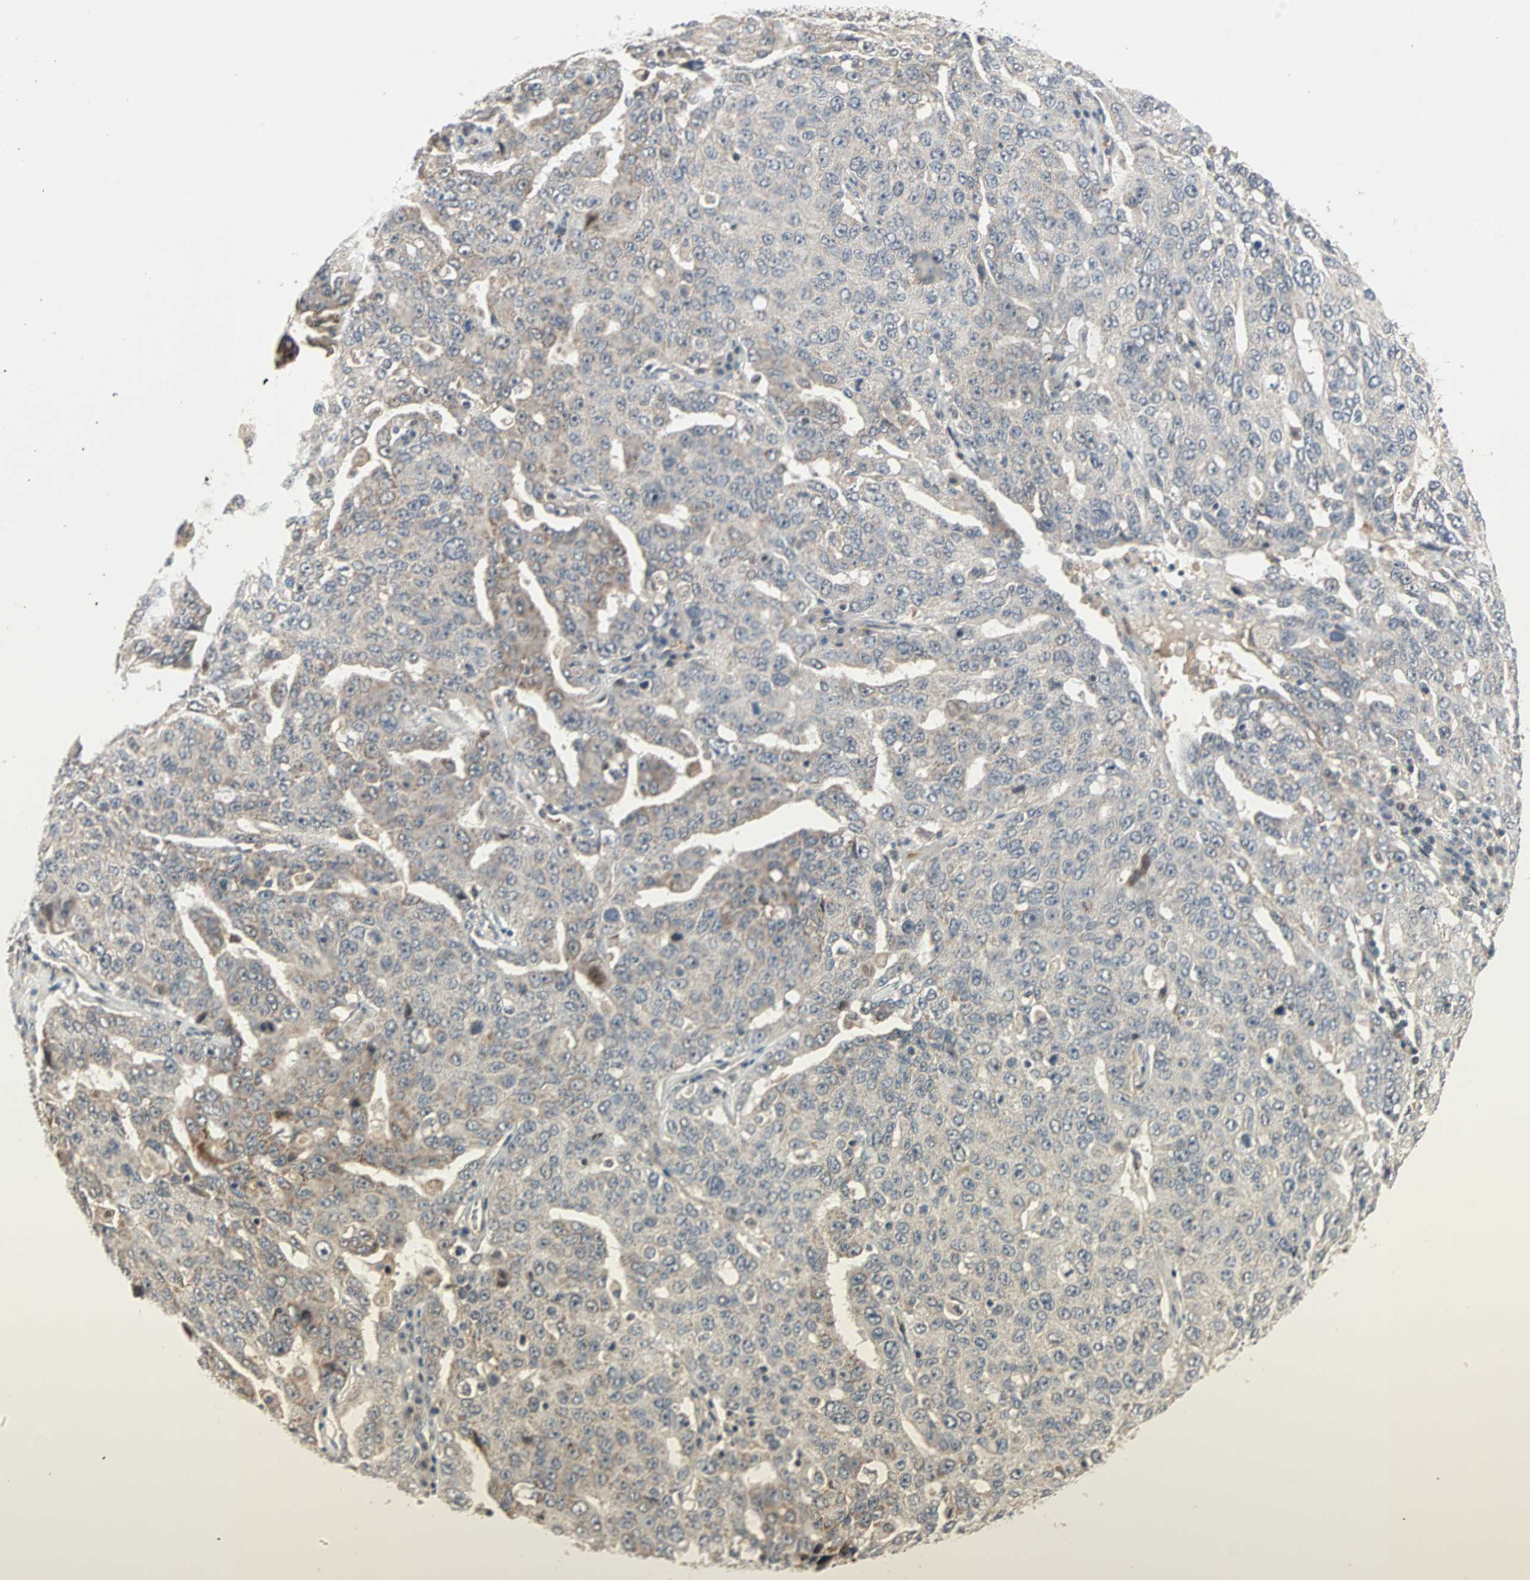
{"staining": {"intensity": "weak", "quantity": ">75%", "location": "cytoplasmic/membranous"}, "tissue": "ovarian cancer", "cell_type": "Tumor cells", "image_type": "cancer", "snomed": [{"axis": "morphology", "description": "Carcinoma, endometroid"}, {"axis": "topography", "description": "Ovary"}], "caption": "Weak cytoplasmic/membranous positivity is seen in about >75% of tumor cells in ovarian cancer (endometroid carcinoma).", "gene": "PROS1", "patient": {"sex": "female", "age": 62}}